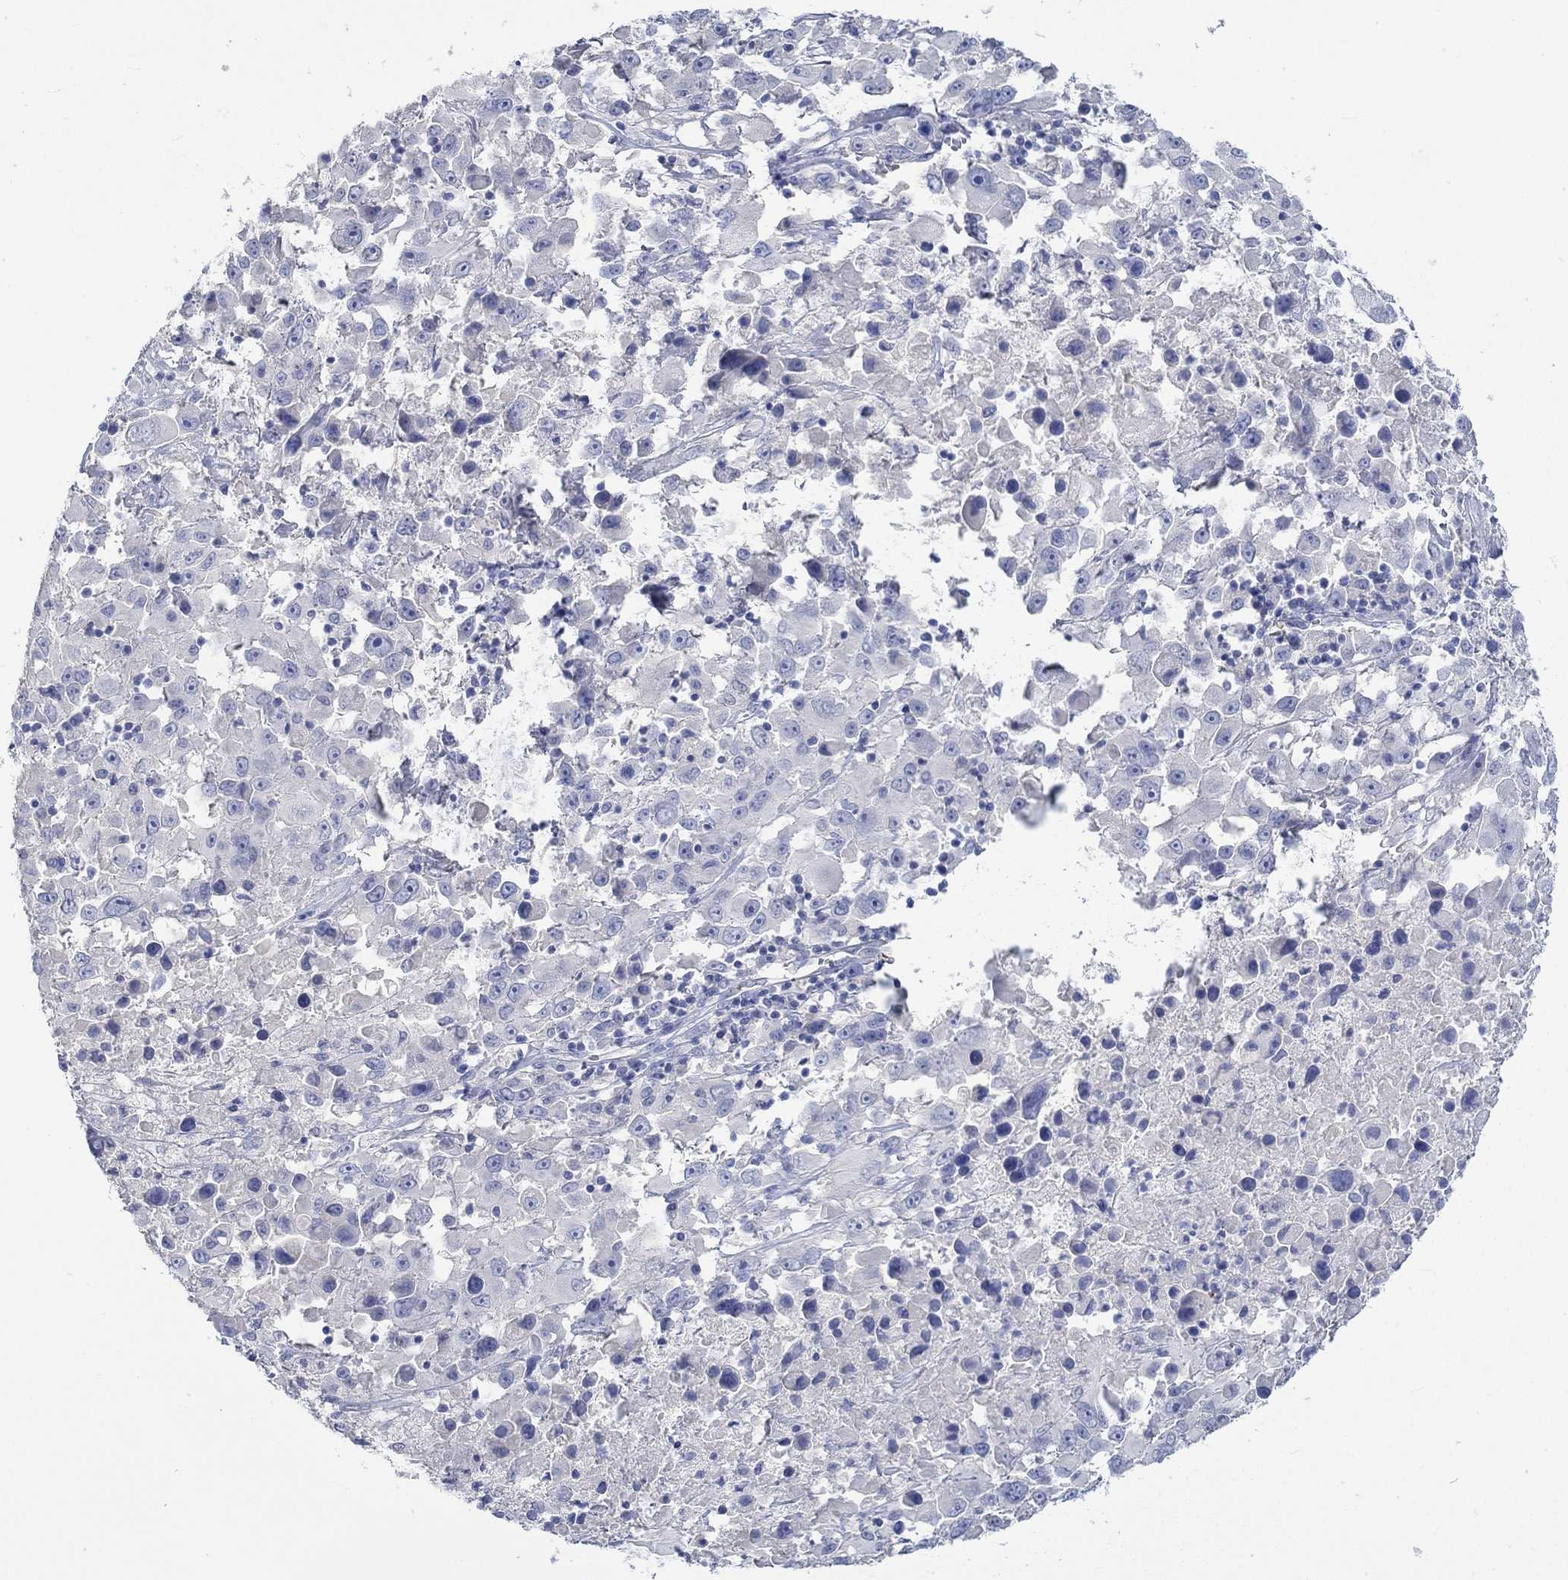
{"staining": {"intensity": "negative", "quantity": "none", "location": "none"}, "tissue": "melanoma", "cell_type": "Tumor cells", "image_type": "cancer", "snomed": [{"axis": "morphology", "description": "Malignant melanoma, Metastatic site"}, {"axis": "topography", "description": "Lymph node"}], "caption": "IHC of malignant melanoma (metastatic site) shows no expression in tumor cells. Nuclei are stained in blue.", "gene": "KCNA1", "patient": {"sex": "male", "age": 50}}